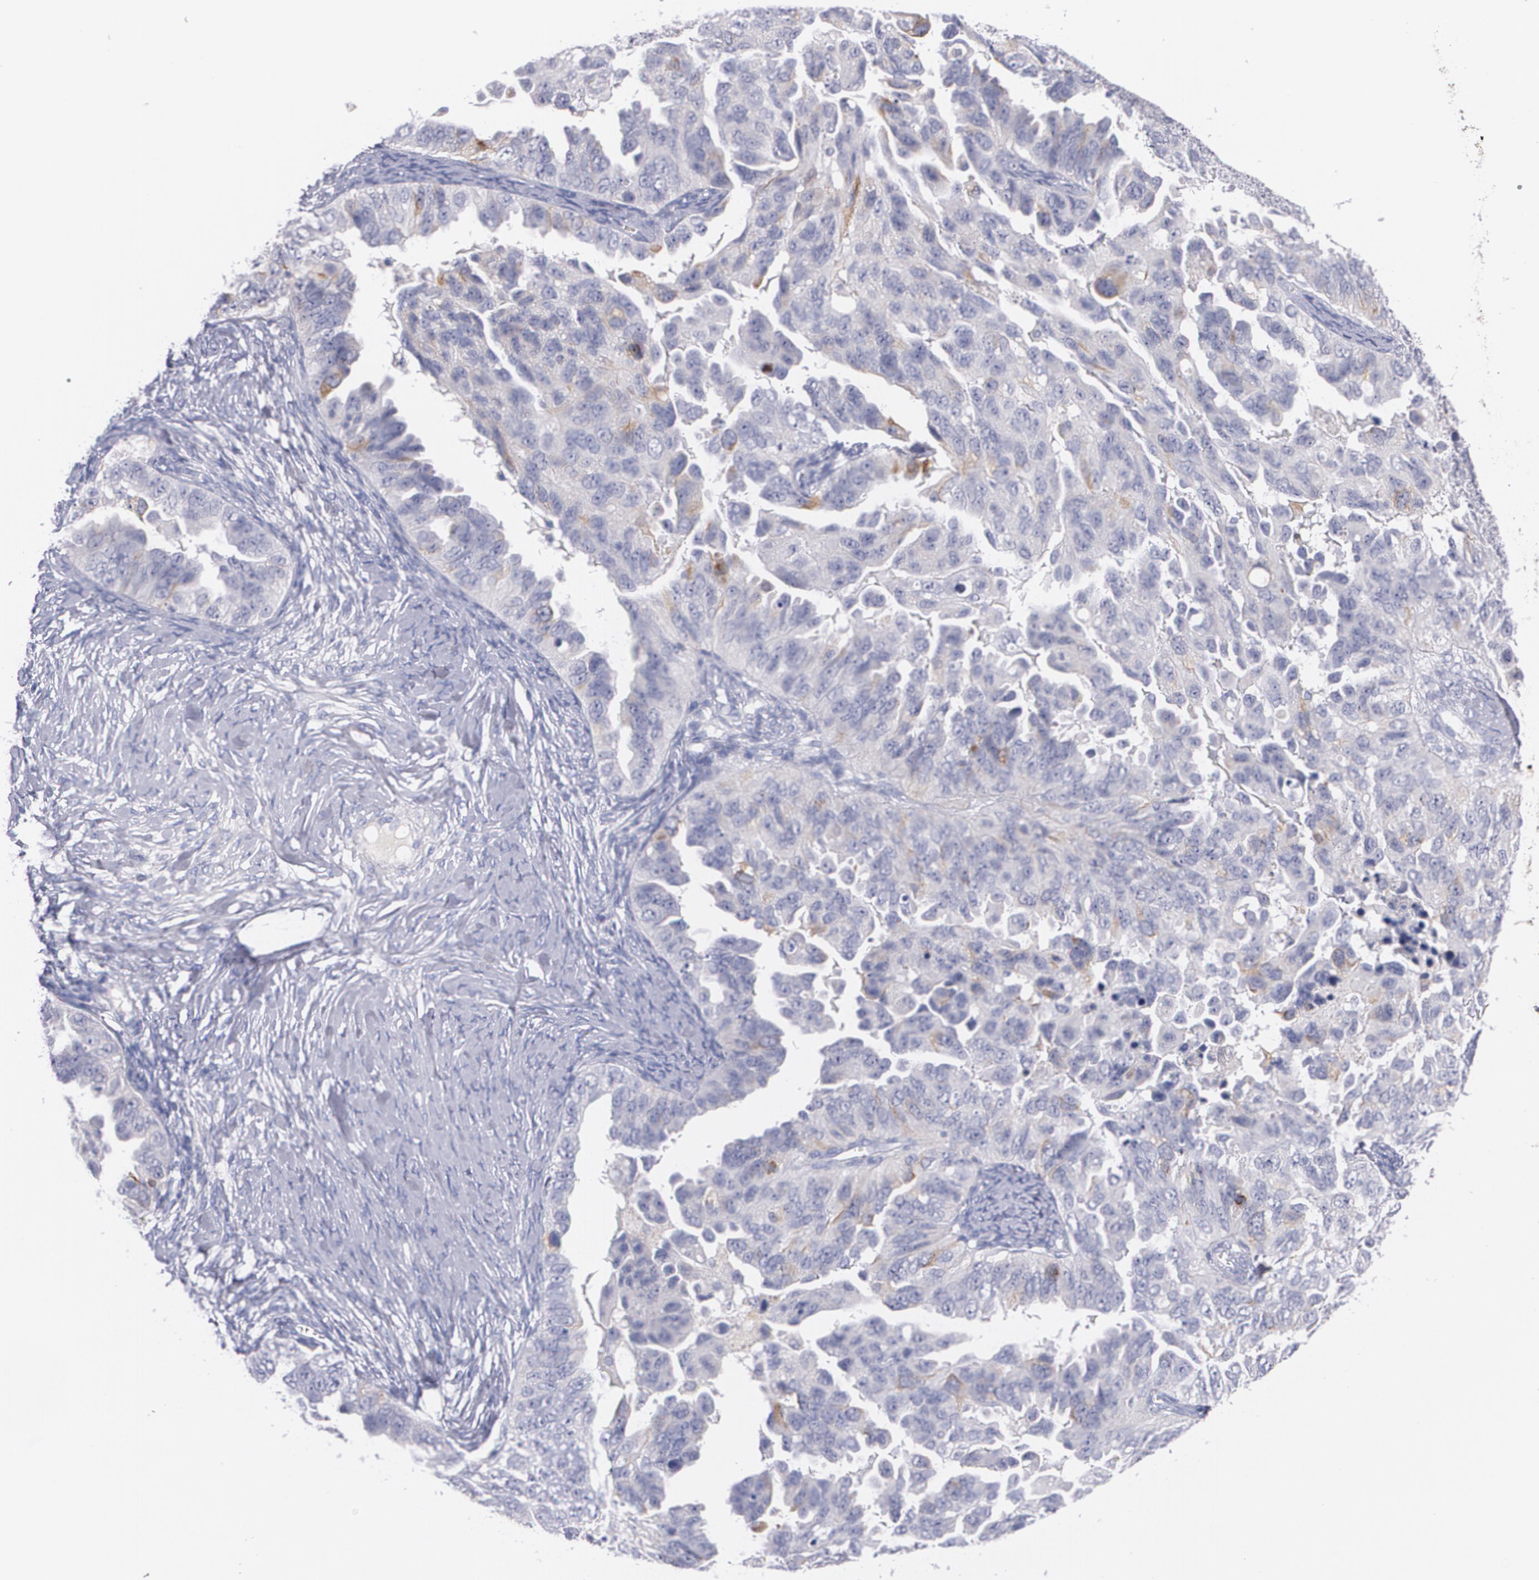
{"staining": {"intensity": "moderate", "quantity": "<25%", "location": "cytoplasmic/membranous"}, "tissue": "ovarian cancer", "cell_type": "Tumor cells", "image_type": "cancer", "snomed": [{"axis": "morphology", "description": "Cystadenocarcinoma, serous, NOS"}, {"axis": "topography", "description": "Ovary"}], "caption": "Immunohistochemistry (DAB) staining of ovarian serous cystadenocarcinoma reveals moderate cytoplasmic/membranous protein positivity in about <25% of tumor cells.", "gene": "HMMR", "patient": {"sex": "female", "age": 82}}